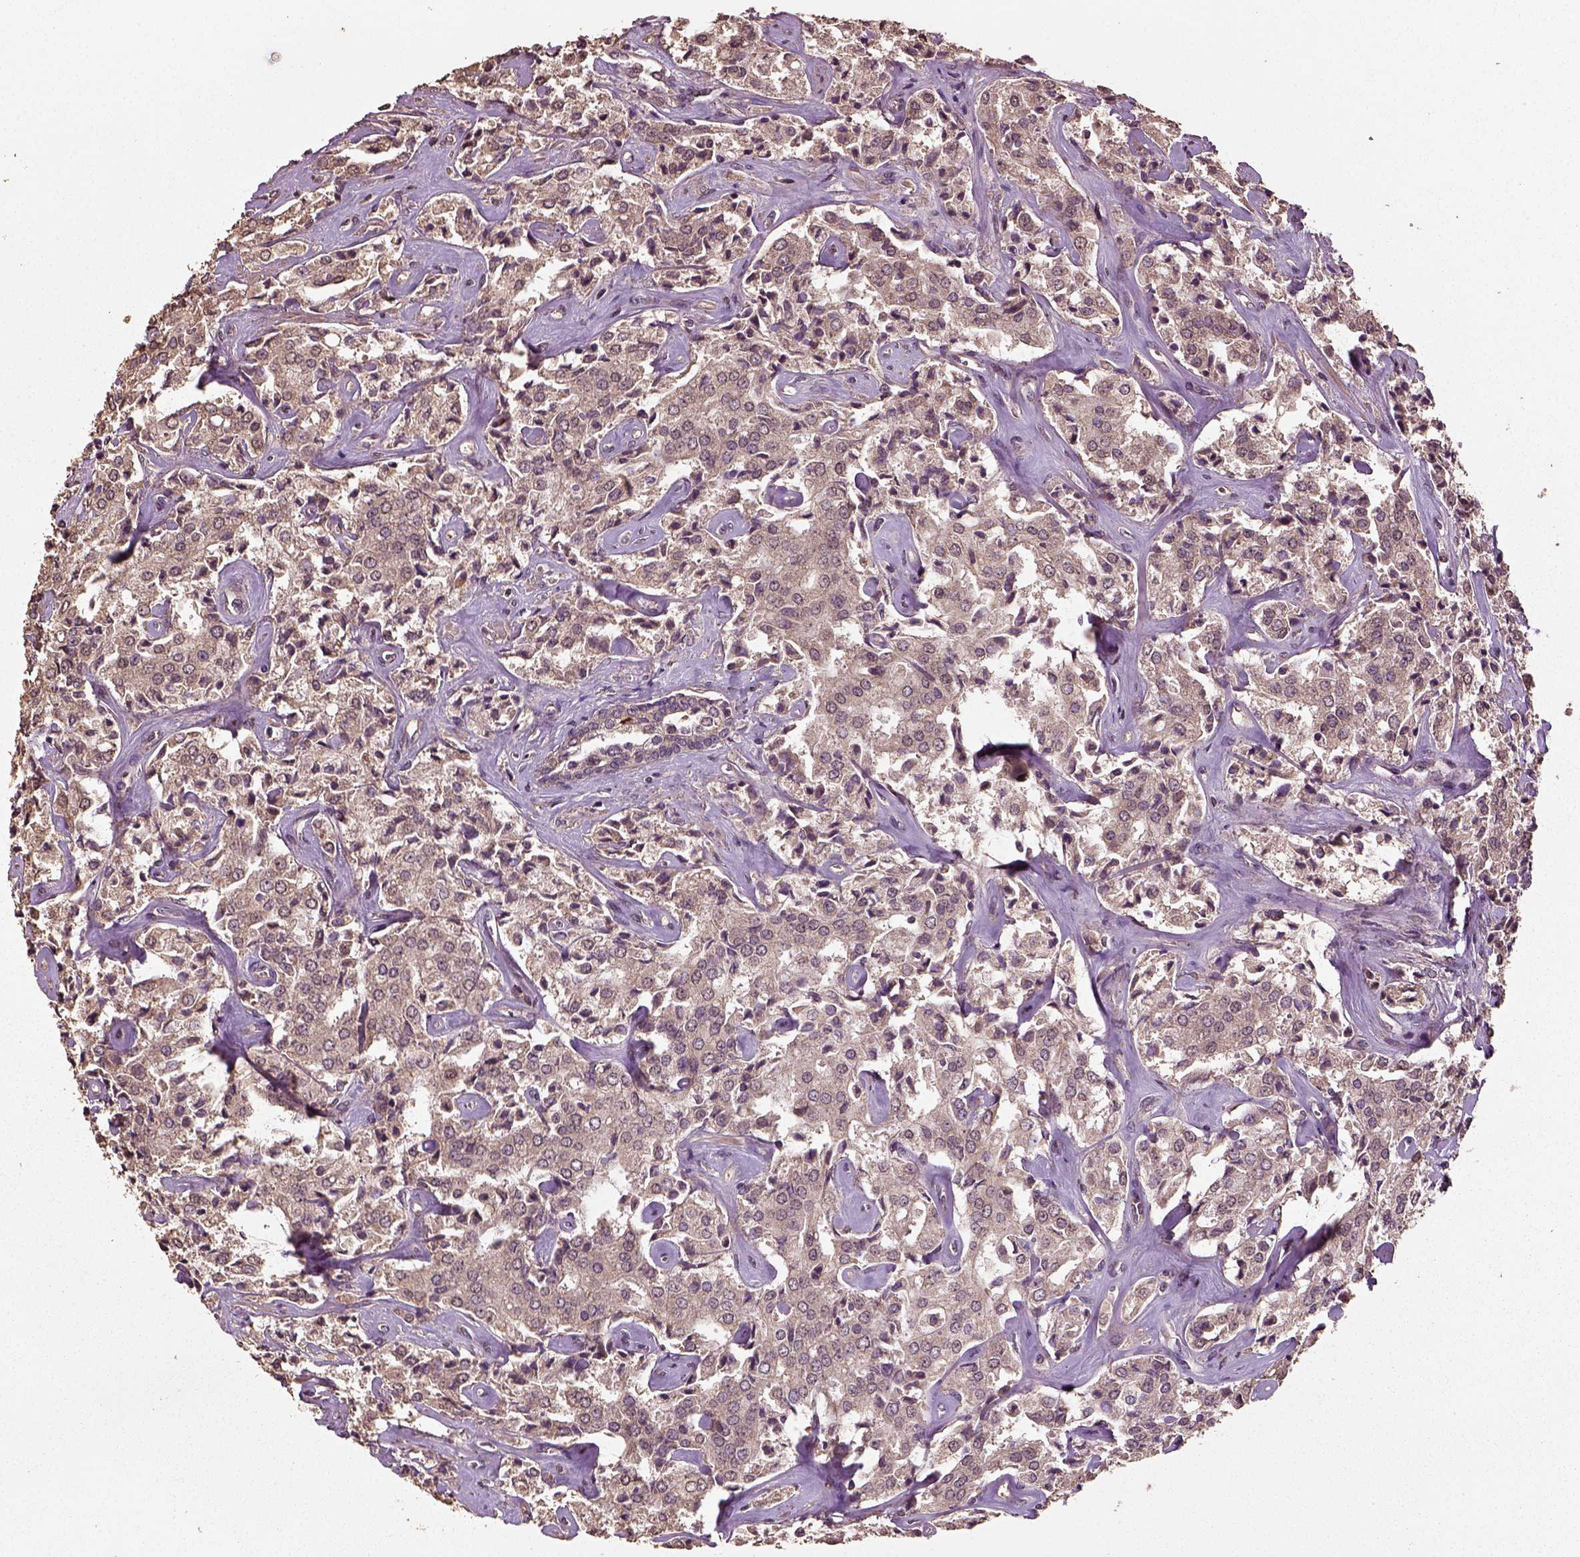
{"staining": {"intensity": "weak", "quantity": ">75%", "location": "cytoplasmic/membranous"}, "tissue": "prostate cancer", "cell_type": "Tumor cells", "image_type": "cancer", "snomed": [{"axis": "morphology", "description": "Adenocarcinoma, NOS"}, {"axis": "topography", "description": "Prostate"}], "caption": "Prostate cancer stained for a protein (brown) shows weak cytoplasmic/membranous positive expression in approximately >75% of tumor cells.", "gene": "ERV3-1", "patient": {"sex": "male", "age": 66}}